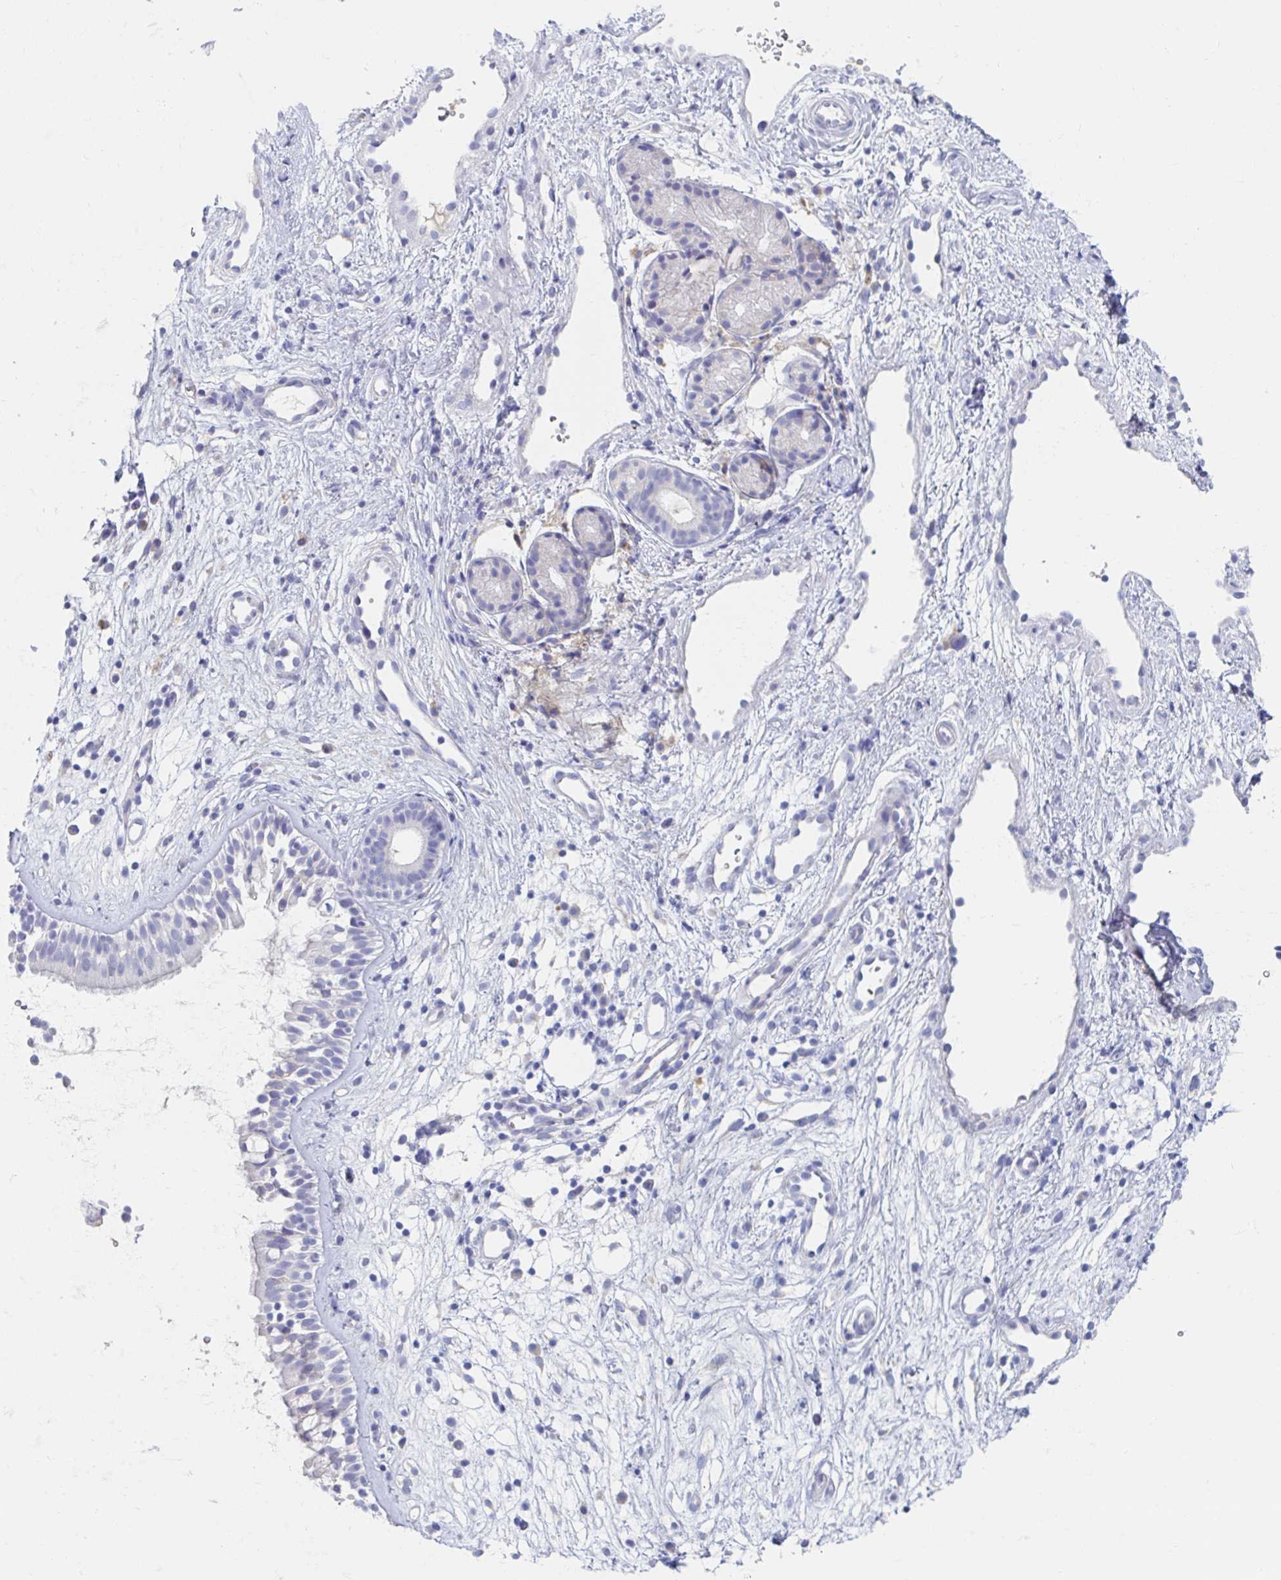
{"staining": {"intensity": "negative", "quantity": "none", "location": "none"}, "tissue": "nasopharynx", "cell_type": "Respiratory epithelial cells", "image_type": "normal", "snomed": [{"axis": "morphology", "description": "Normal tissue, NOS"}, {"axis": "topography", "description": "Nasopharynx"}], "caption": "High power microscopy micrograph of an immunohistochemistry (IHC) photomicrograph of unremarkable nasopharynx, revealing no significant expression in respiratory epithelial cells. Nuclei are stained in blue.", "gene": "MYLK2", "patient": {"sex": "male", "age": 32}}